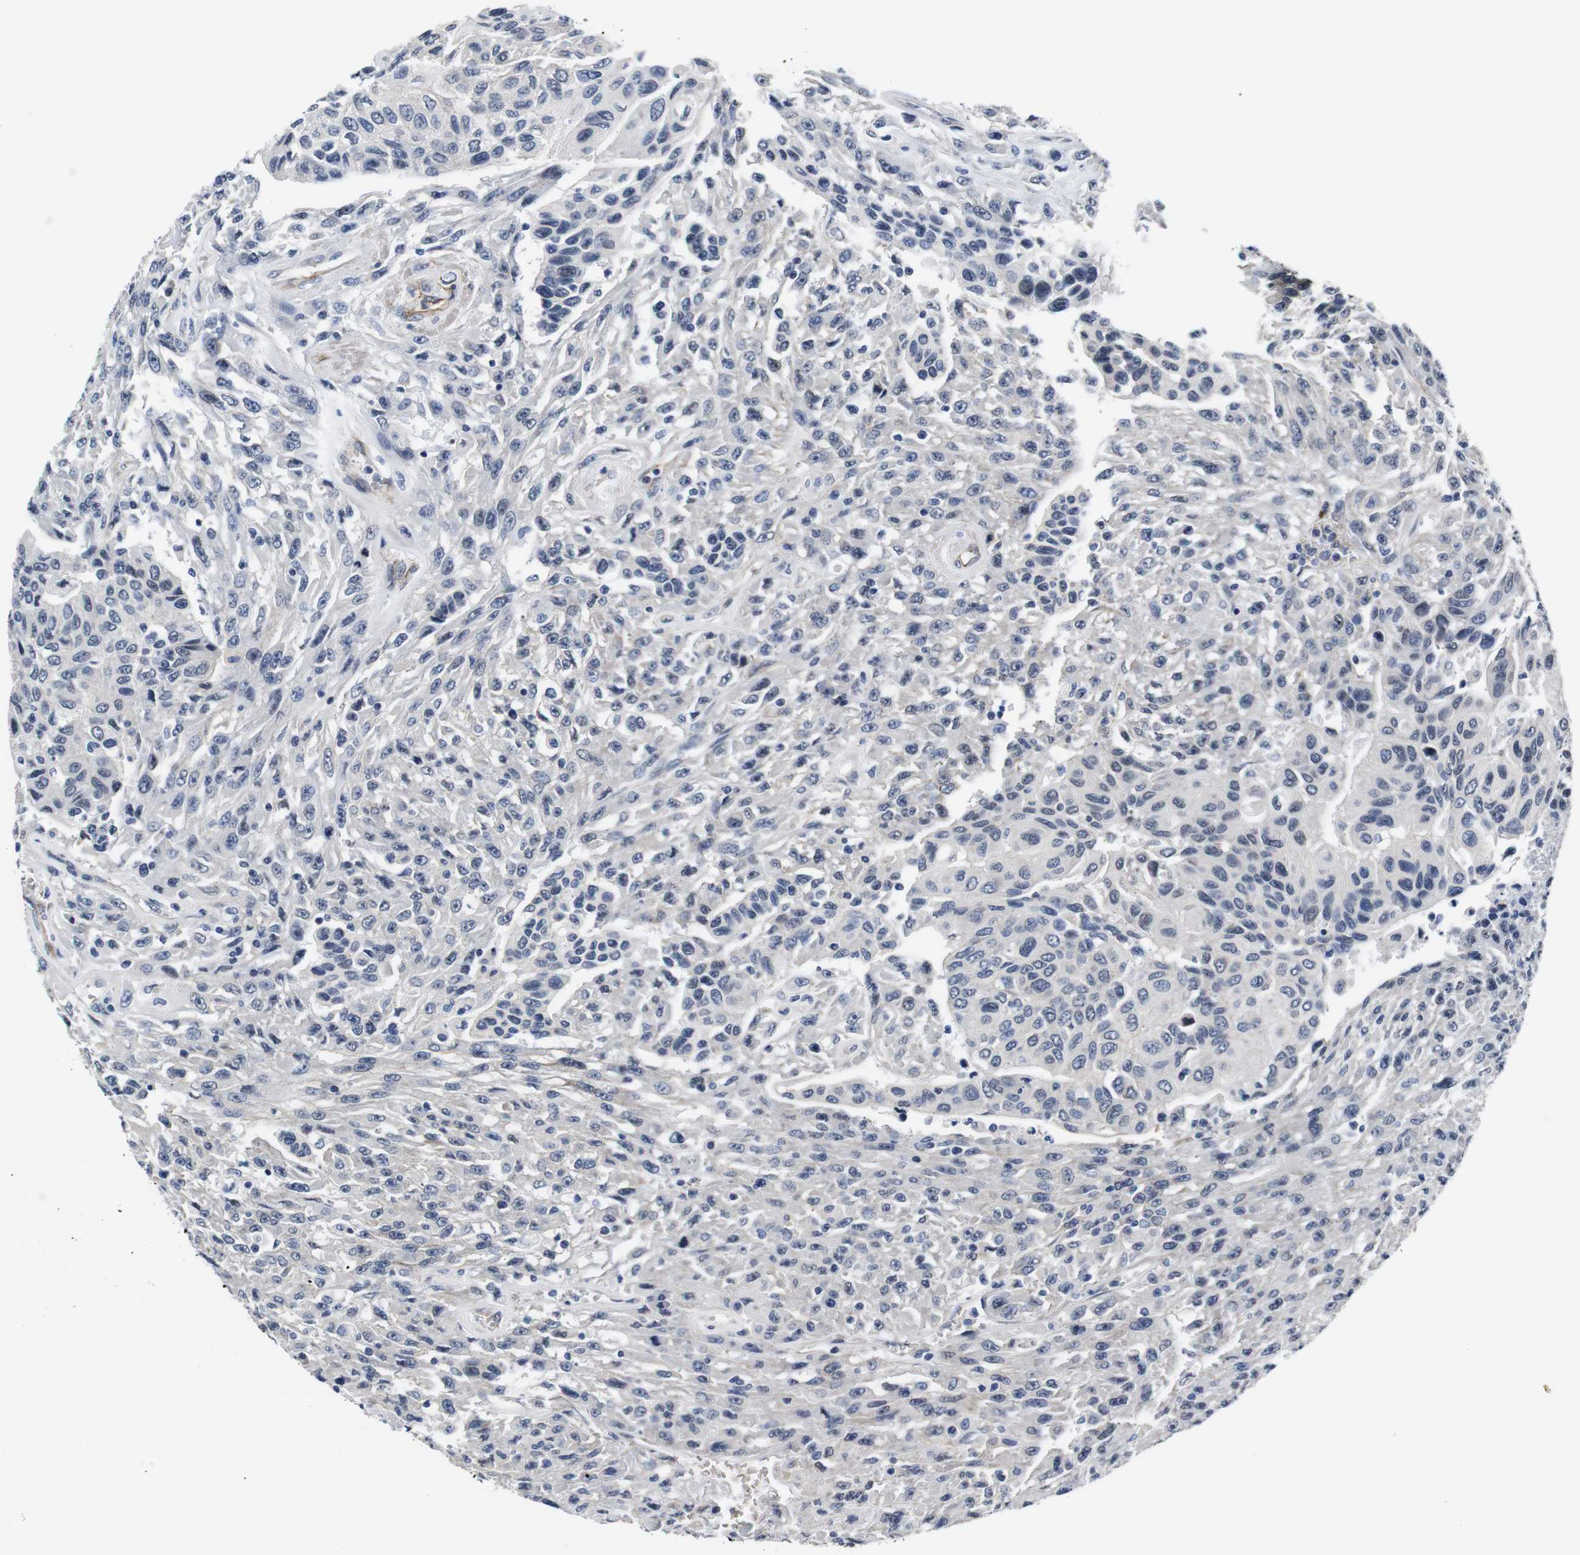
{"staining": {"intensity": "negative", "quantity": "none", "location": "none"}, "tissue": "urothelial cancer", "cell_type": "Tumor cells", "image_type": "cancer", "snomed": [{"axis": "morphology", "description": "Urothelial carcinoma, High grade"}, {"axis": "topography", "description": "Urinary bladder"}], "caption": "Histopathology image shows no protein staining in tumor cells of urothelial carcinoma (high-grade) tissue. The staining was performed using DAB to visualize the protein expression in brown, while the nuclei were stained in blue with hematoxylin (Magnification: 20x).", "gene": "SOCS3", "patient": {"sex": "male", "age": 66}}